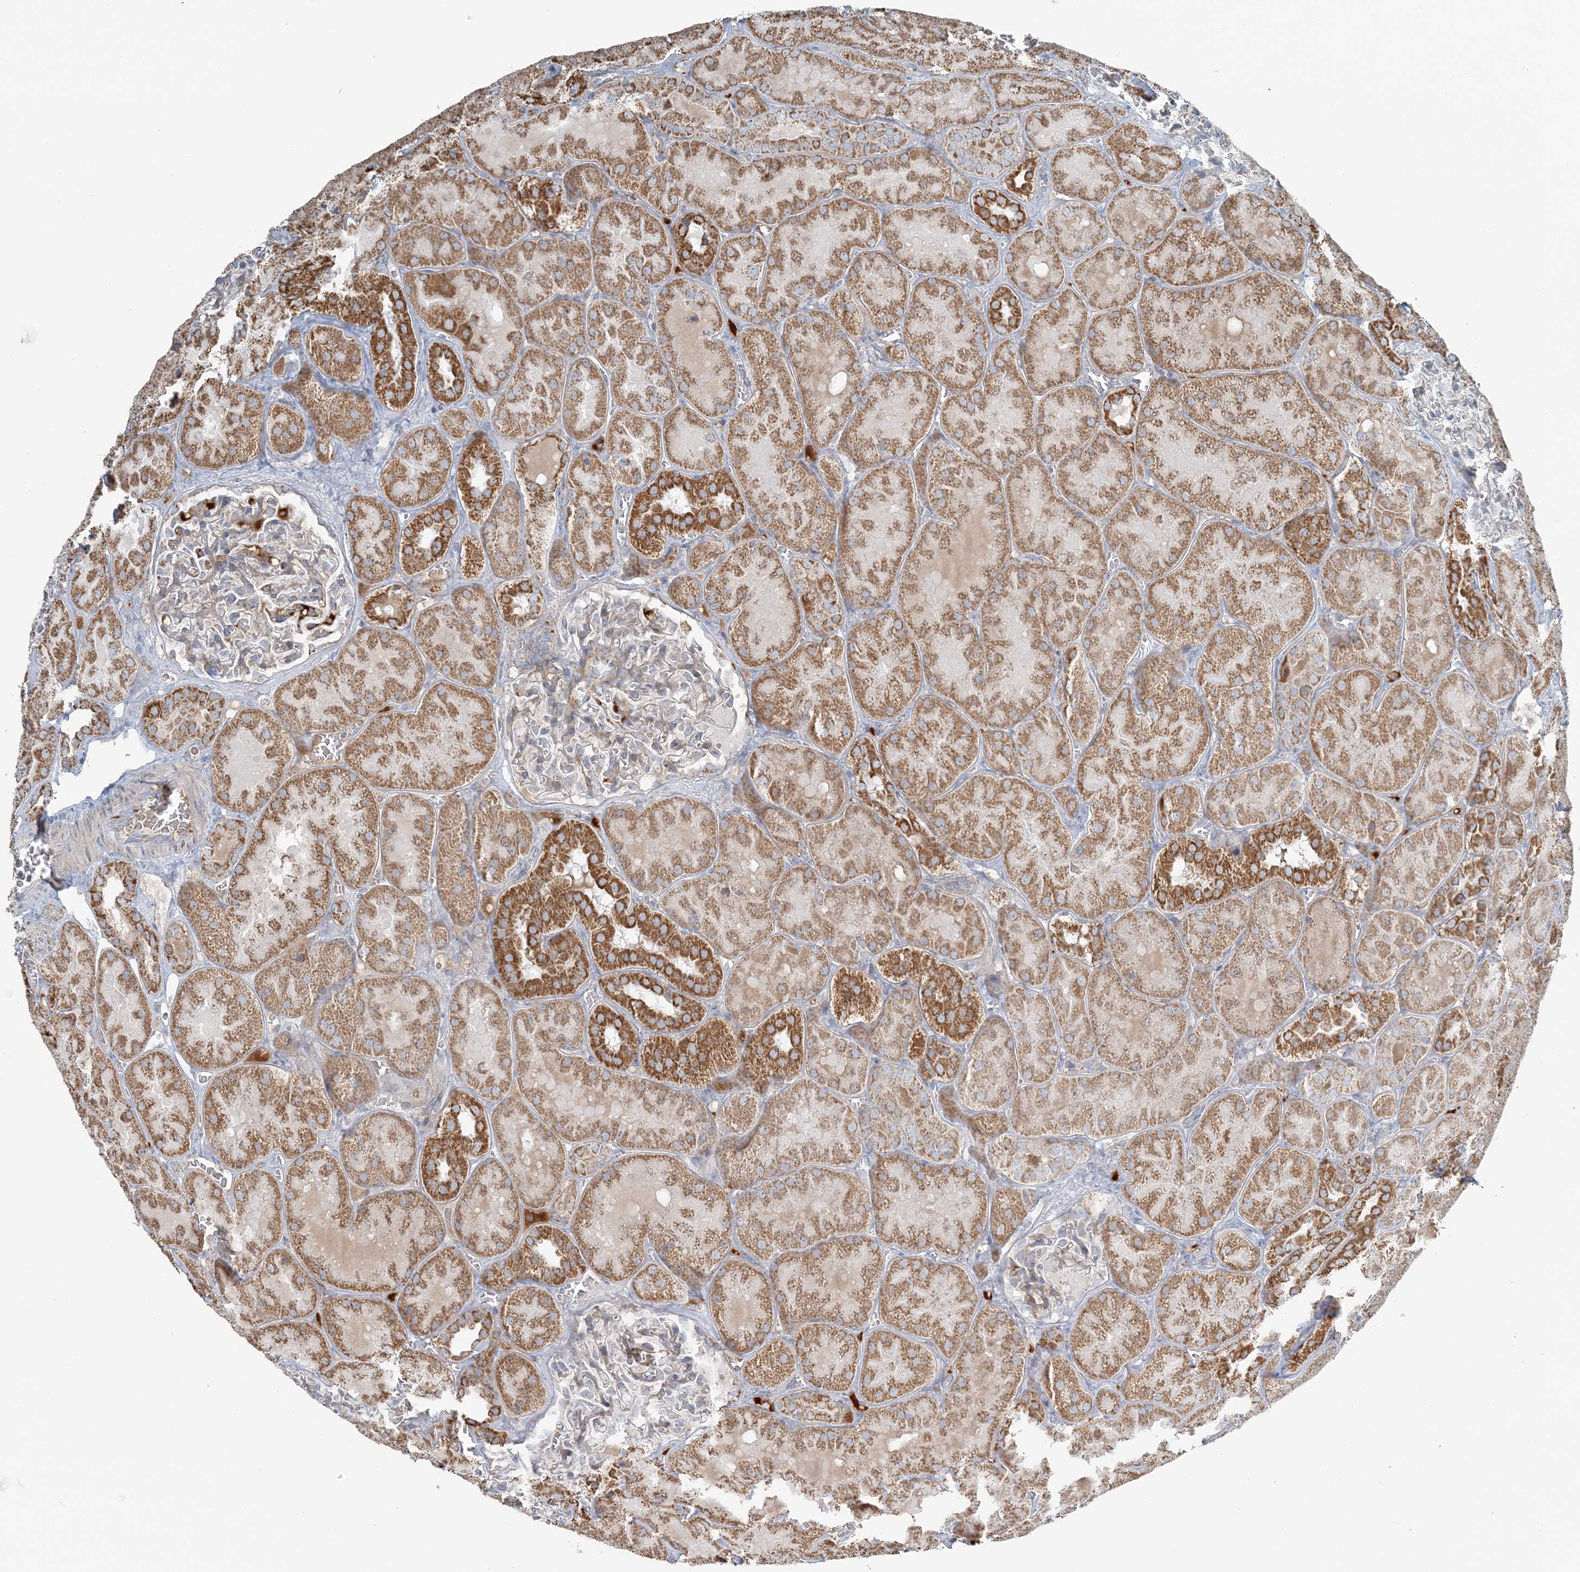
{"staining": {"intensity": "weak", "quantity": "<25%", "location": "cytoplasmic/membranous"}, "tissue": "kidney", "cell_type": "Cells in glomeruli", "image_type": "normal", "snomed": [{"axis": "morphology", "description": "Normal tissue, NOS"}, {"axis": "topography", "description": "Kidney"}], "caption": "The IHC micrograph has no significant staining in cells in glomeruli of kidney.", "gene": "SLC22A16", "patient": {"sex": "male", "age": 28}}